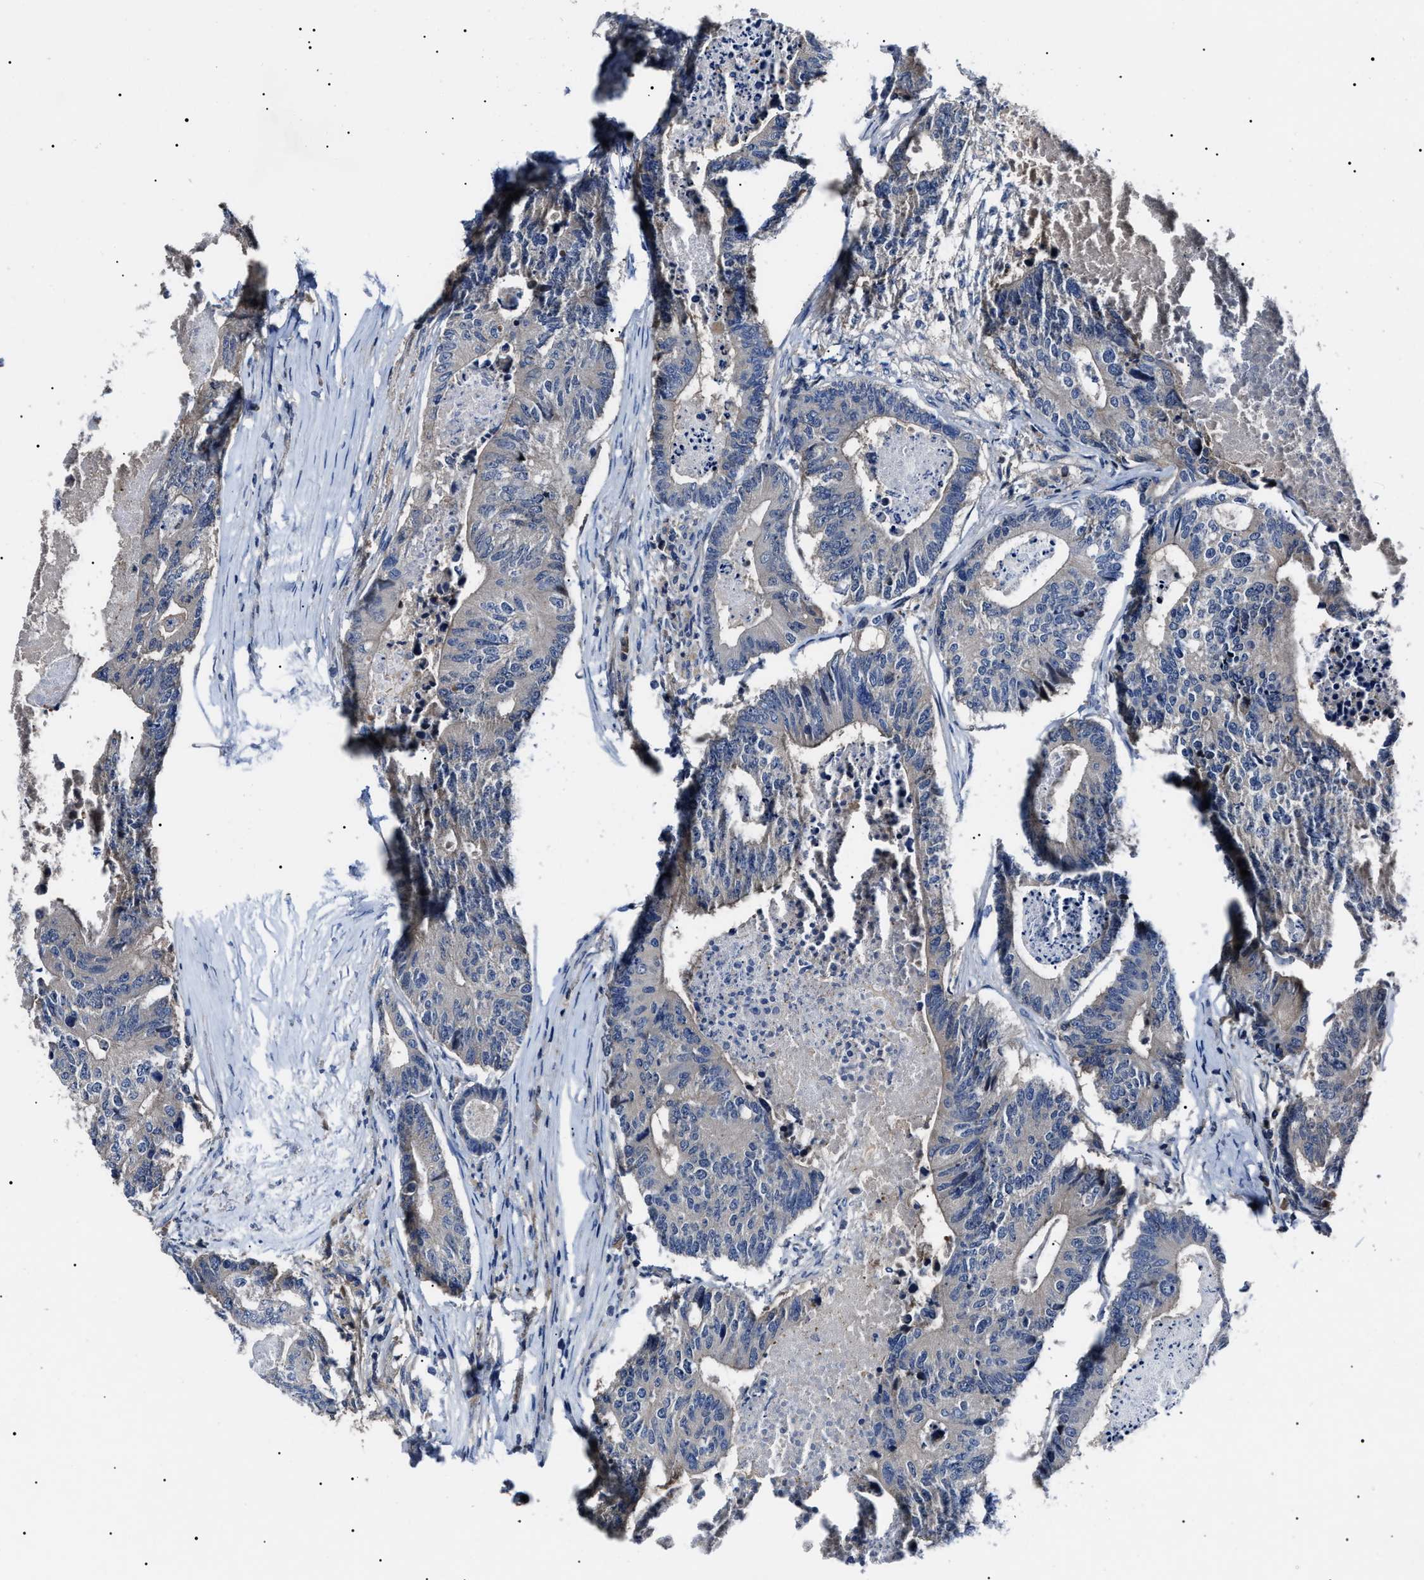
{"staining": {"intensity": "negative", "quantity": "none", "location": "none"}, "tissue": "colorectal cancer", "cell_type": "Tumor cells", "image_type": "cancer", "snomed": [{"axis": "morphology", "description": "Adenocarcinoma, NOS"}, {"axis": "topography", "description": "Colon"}], "caption": "Tumor cells are negative for brown protein staining in adenocarcinoma (colorectal). Nuclei are stained in blue.", "gene": "IFT81", "patient": {"sex": "female", "age": 67}}